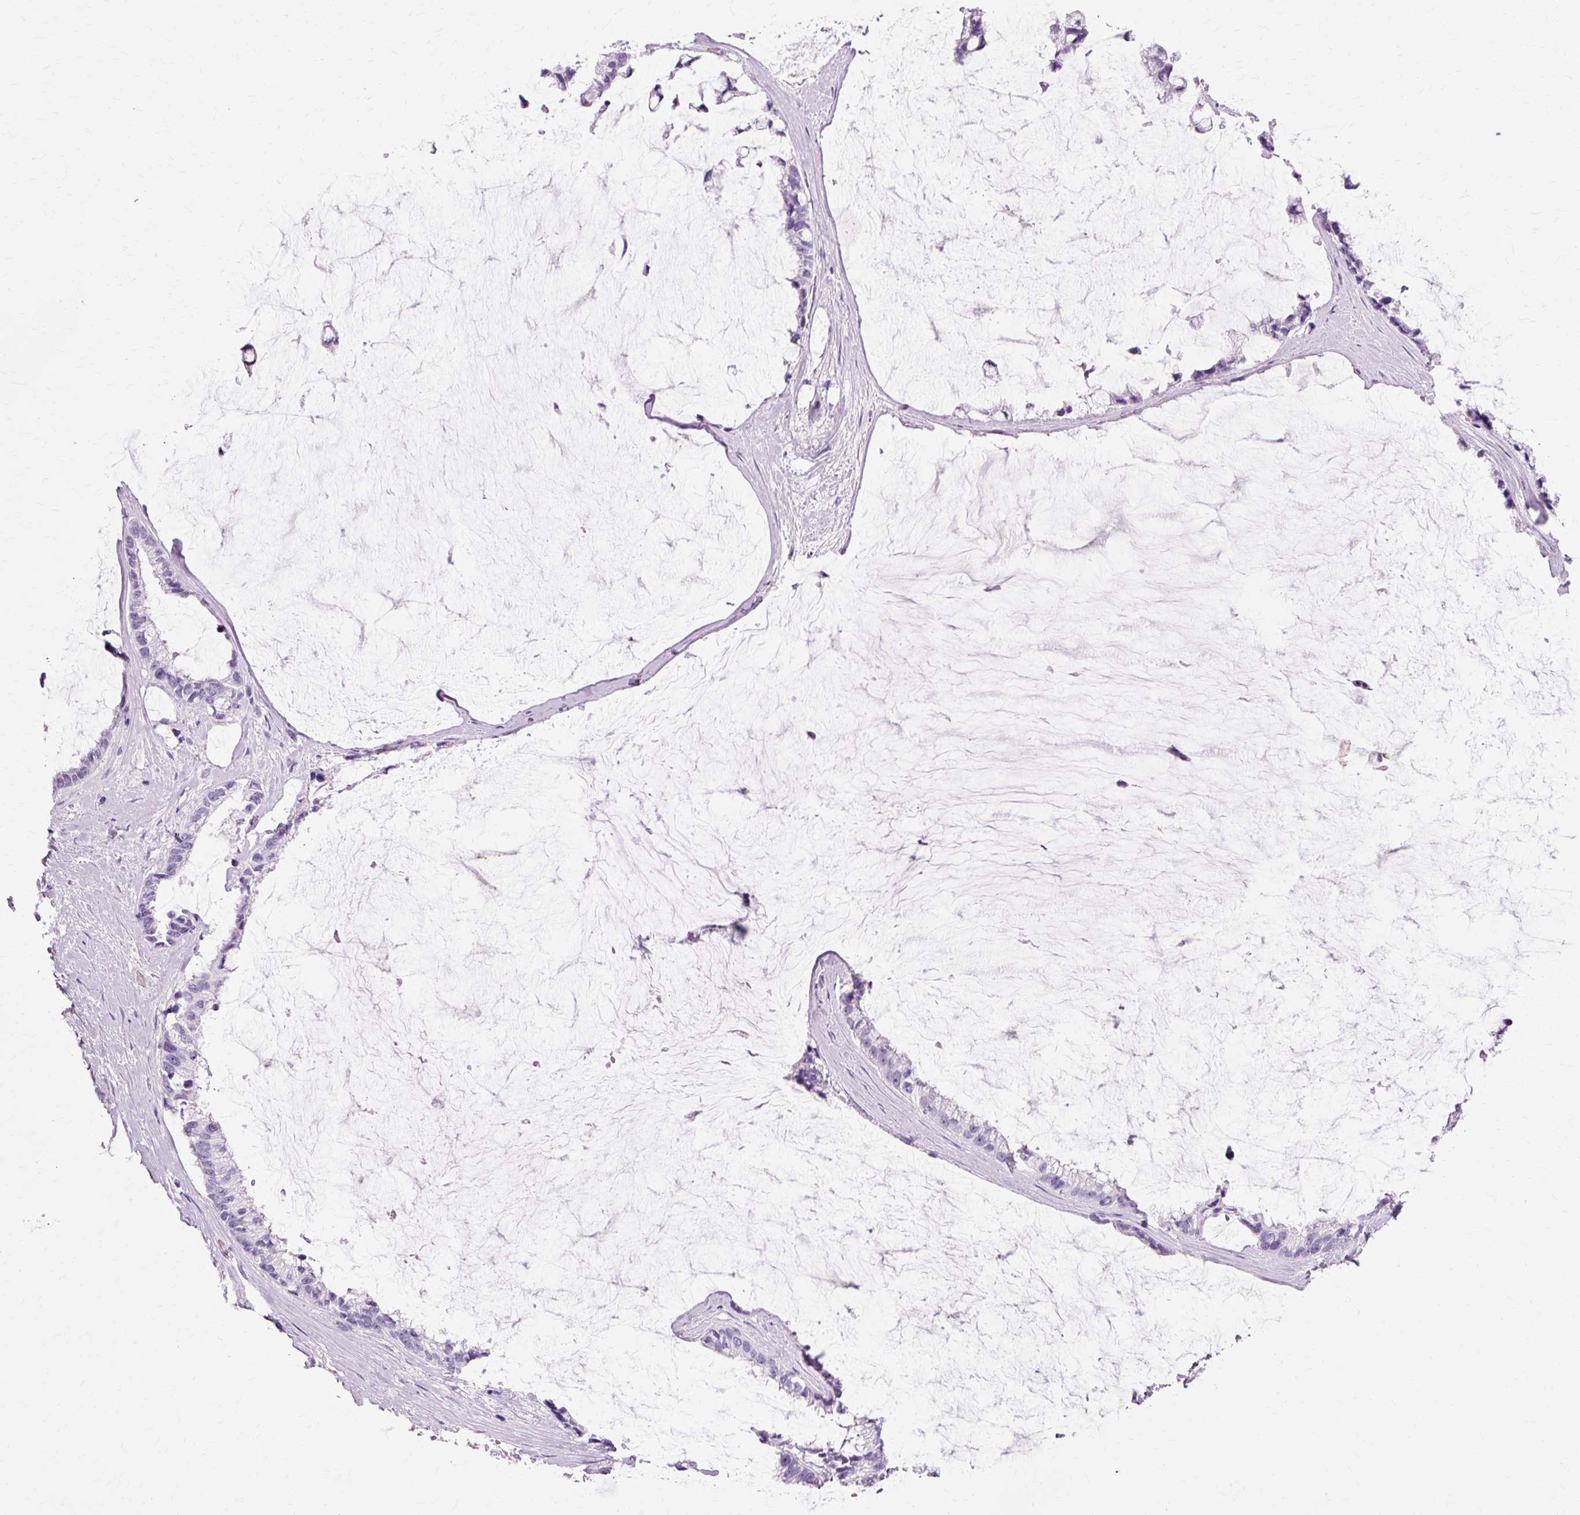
{"staining": {"intensity": "negative", "quantity": "none", "location": "none"}, "tissue": "ovarian cancer", "cell_type": "Tumor cells", "image_type": "cancer", "snomed": [{"axis": "morphology", "description": "Cystadenocarcinoma, mucinous, NOS"}, {"axis": "topography", "description": "Ovary"}], "caption": "A micrograph of mucinous cystadenocarcinoma (ovarian) stained for a protein reveals no brown staining in tumor cells.", "gene": "VN1R2", "patient": {"sex": "female", "age": 39}}